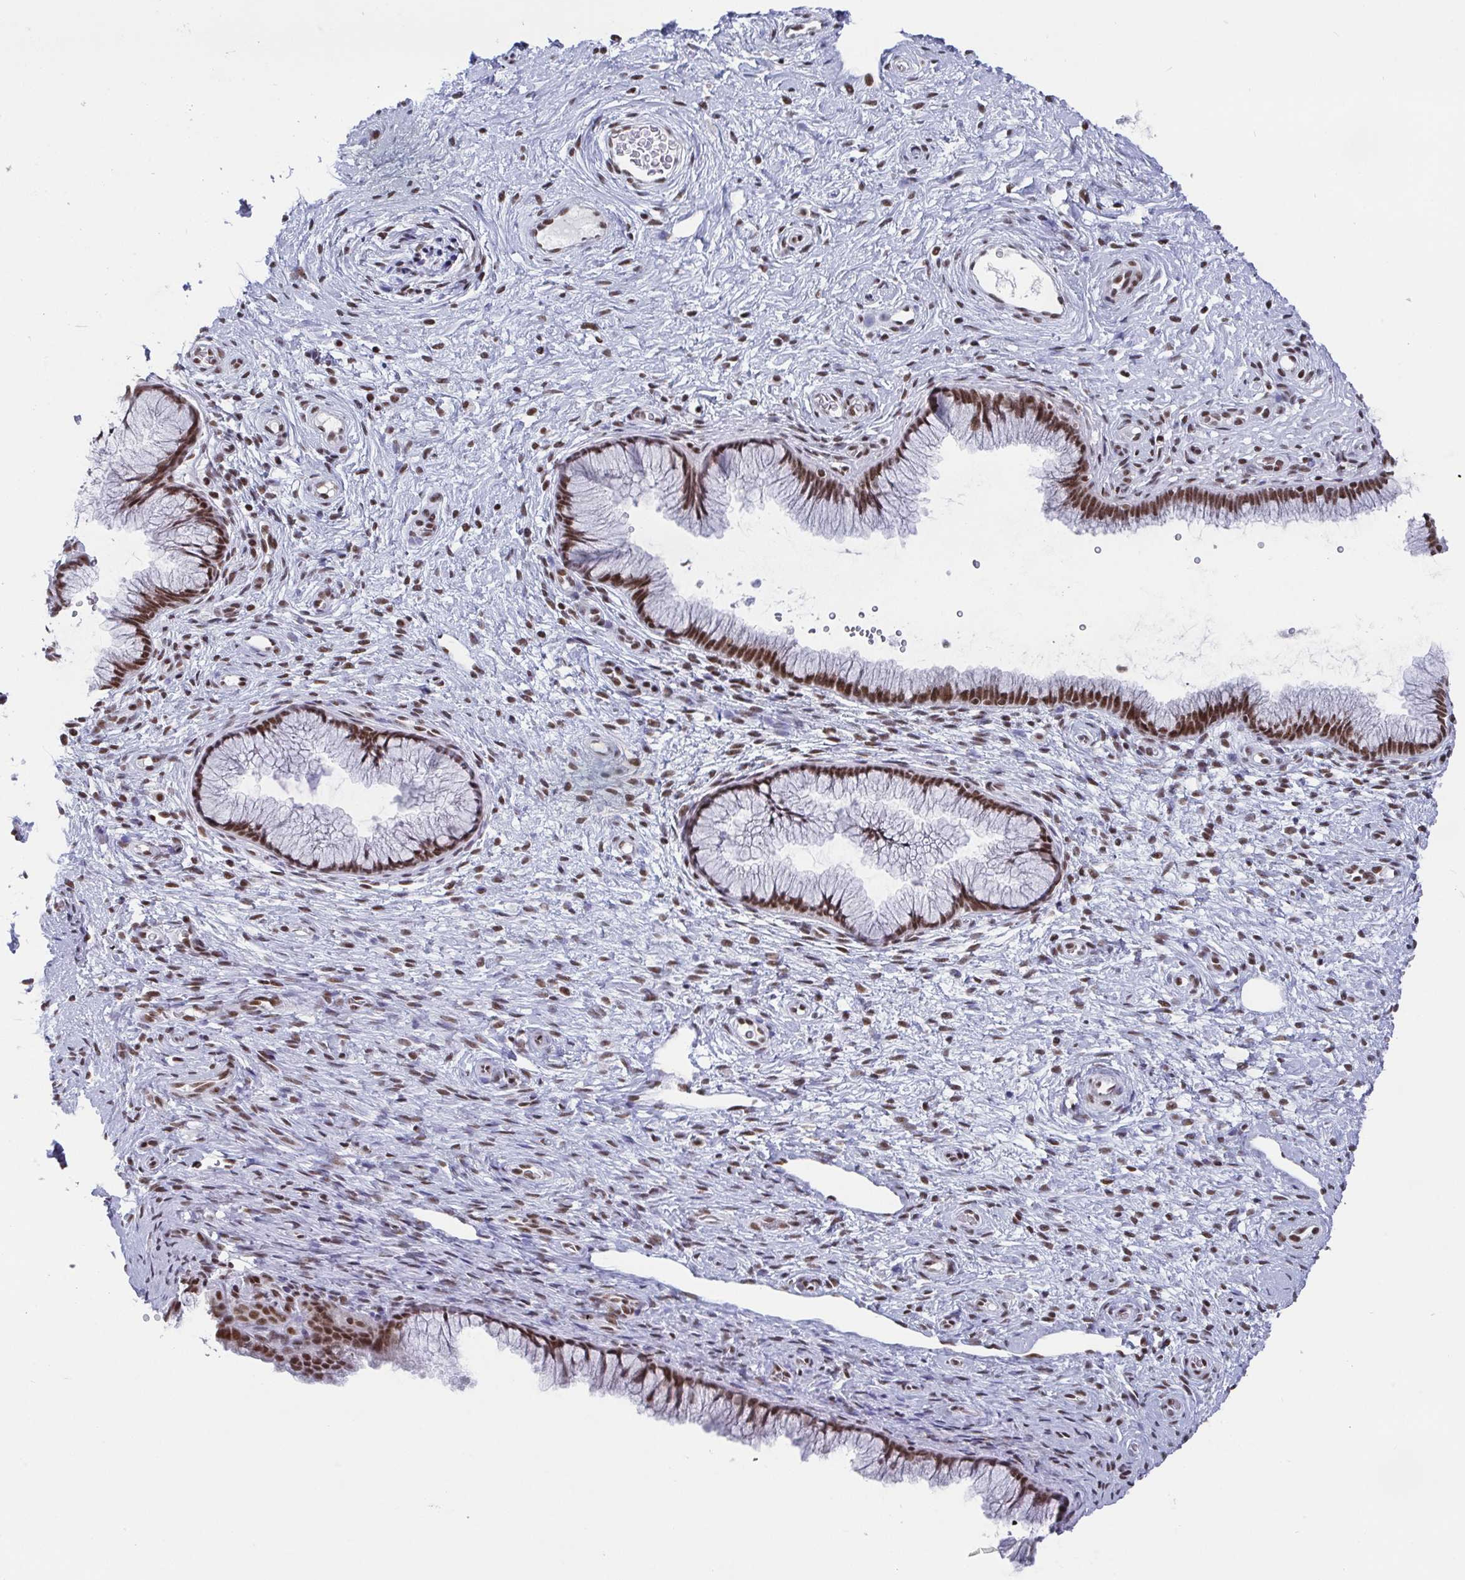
{"staining": {"intensity": "moderate", "quantity": ">75%", "location": "nuclear"}, "tissue": "cervix", "cell_type": "Glandular cells", "image_type": "normal", "snomed": [{"axis": "morphology", "description": "Normal tissue, NOS"}, {"axis": "topography", "description": "Cervix"}], "caption": "Brown immunohistochemical staining in benign human cervix reveals moderate nuclear staining in about >75% of glandular cells.", "gene": "CTCF", "patient": {"sex": "female", "age": 34}}